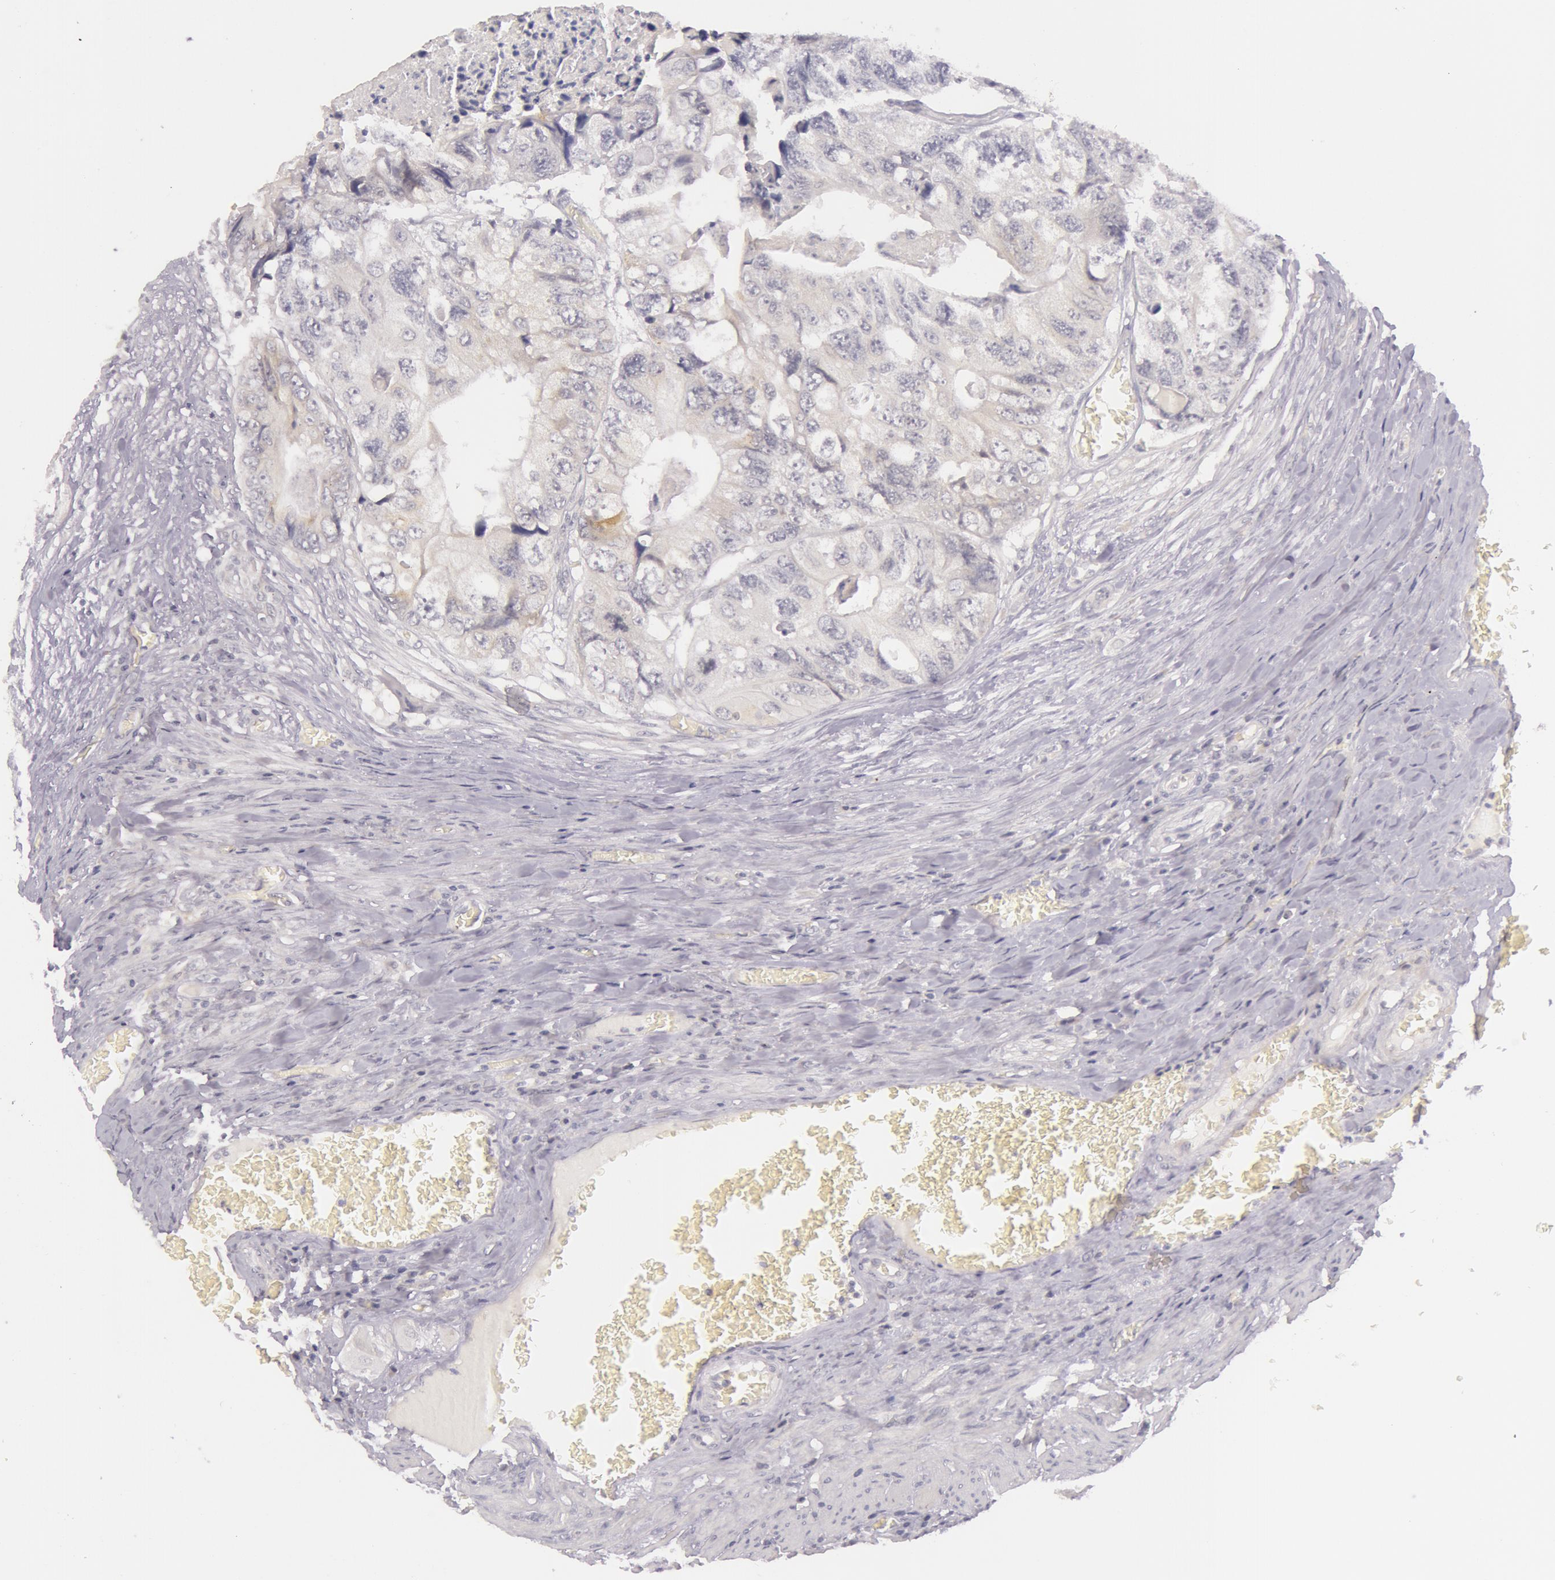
{"staining": {"intensity": "negative", "quantity": "none", "location": "none"}, "tissue": "colorectal cancer", "cell_type": "Tumor cells", "image_type": "cancer", "snomed": [{"axis": "morphology", "description": "Adenocarcinoma, NOS"}, {"axis": "topography", "description": "Rectum"}], "caption": "Immunohistochemistry of colorectal adenocarcinoma shows no staining in tumor cells.", "gene": "RBMY1F", "patient": {"sex": "female", "age": 82}}